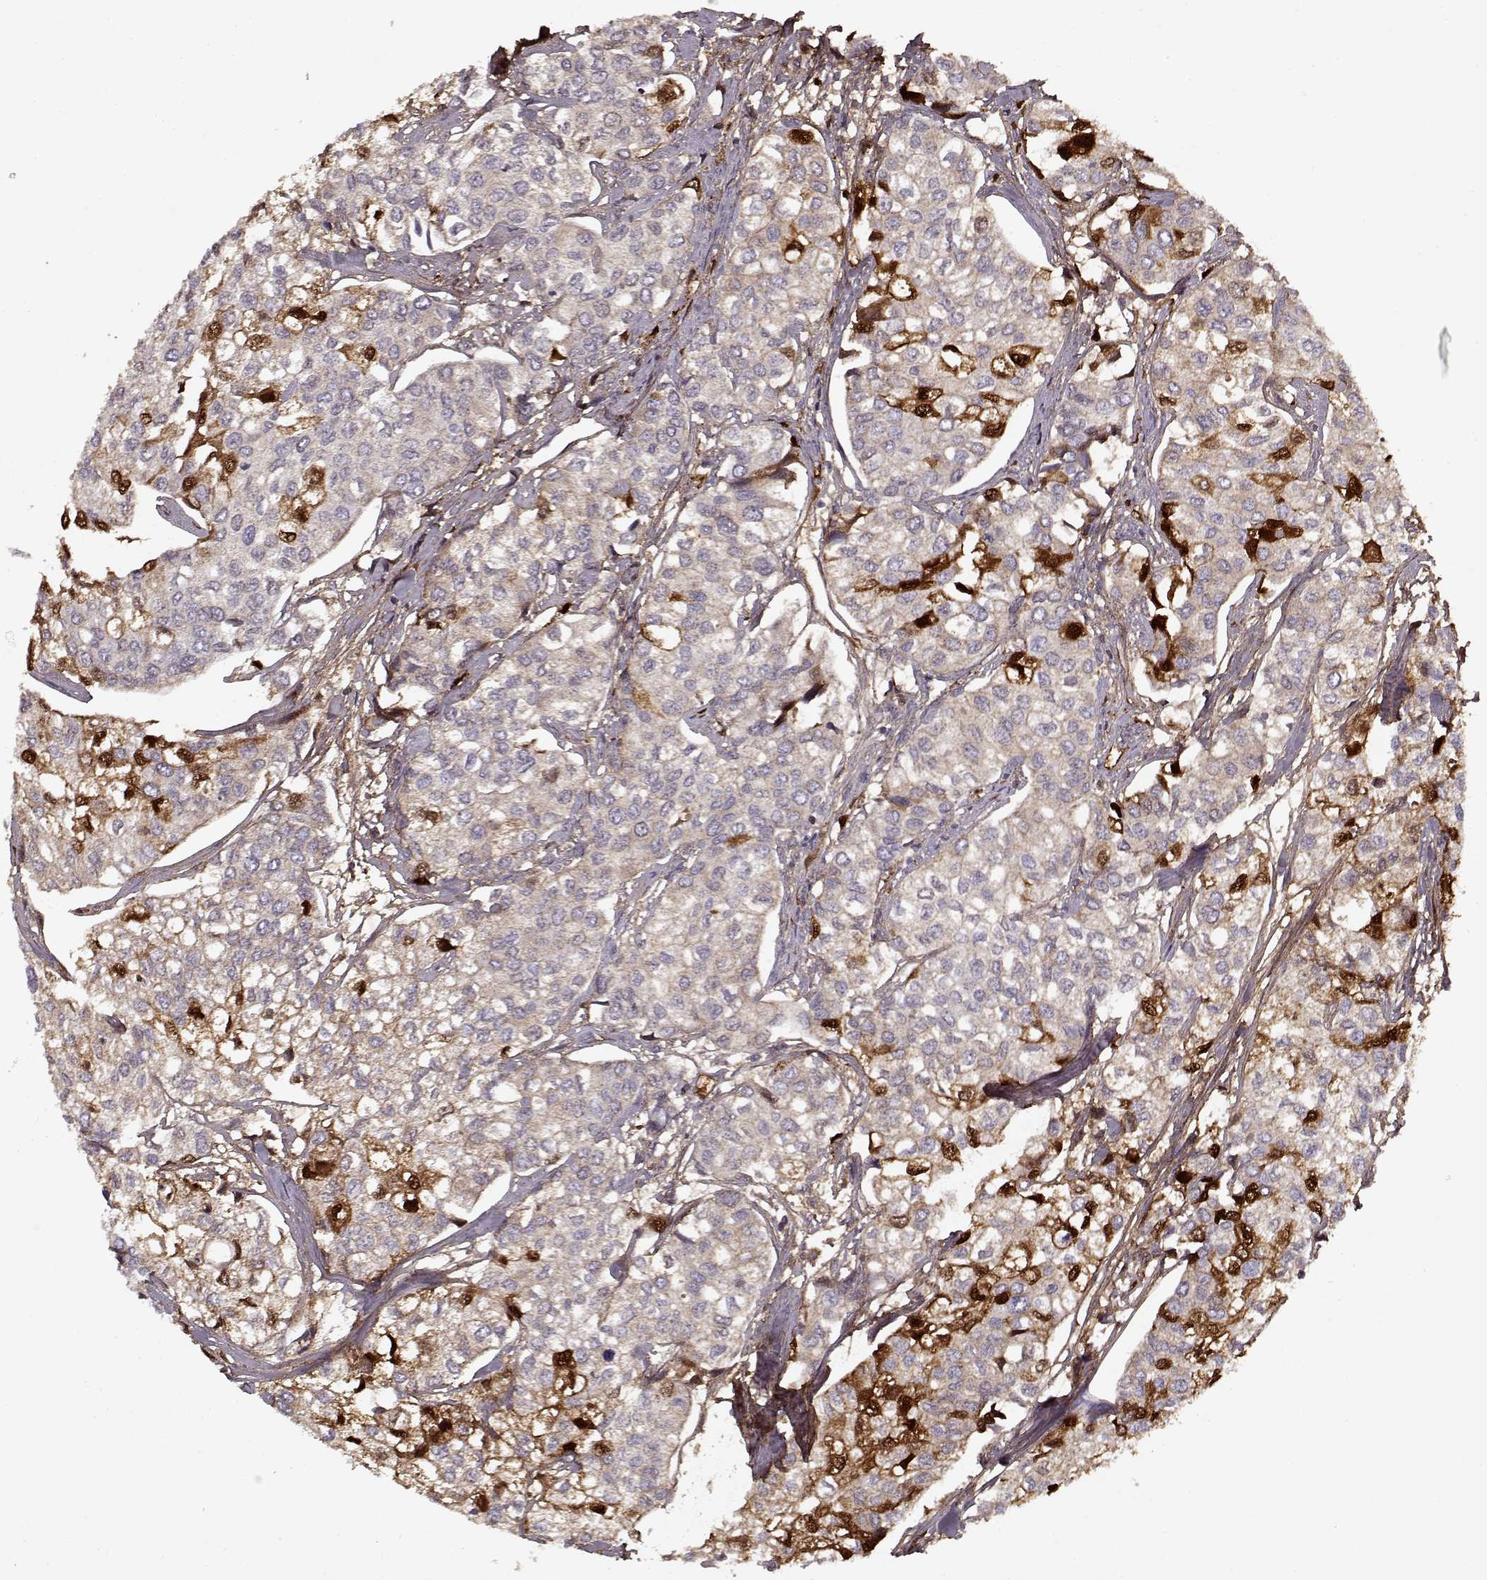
{"staining": {"intensity": "moderate", "quantity": "<25%", "location": "cytoplasmic/membranous"}, "tissue": "urothelial cancer", "cell_type": "Tumor cells", "image_type": "cancer", "snomed": [{"axis": "morphology", "description": "Urothelial carcinoma, High grade"}, {"axis": "topography", "description": "Urinary bladder"}], "caption": "IHC micrograph of human high-grade urothelial carcinoma stained for a protein (brown), which exhibits low levels of moderate cytoplasmic/membranous expression in about <25% of tumor cells.", "gene": "LUM", "patient": {"sex": "male", "age": 73}}